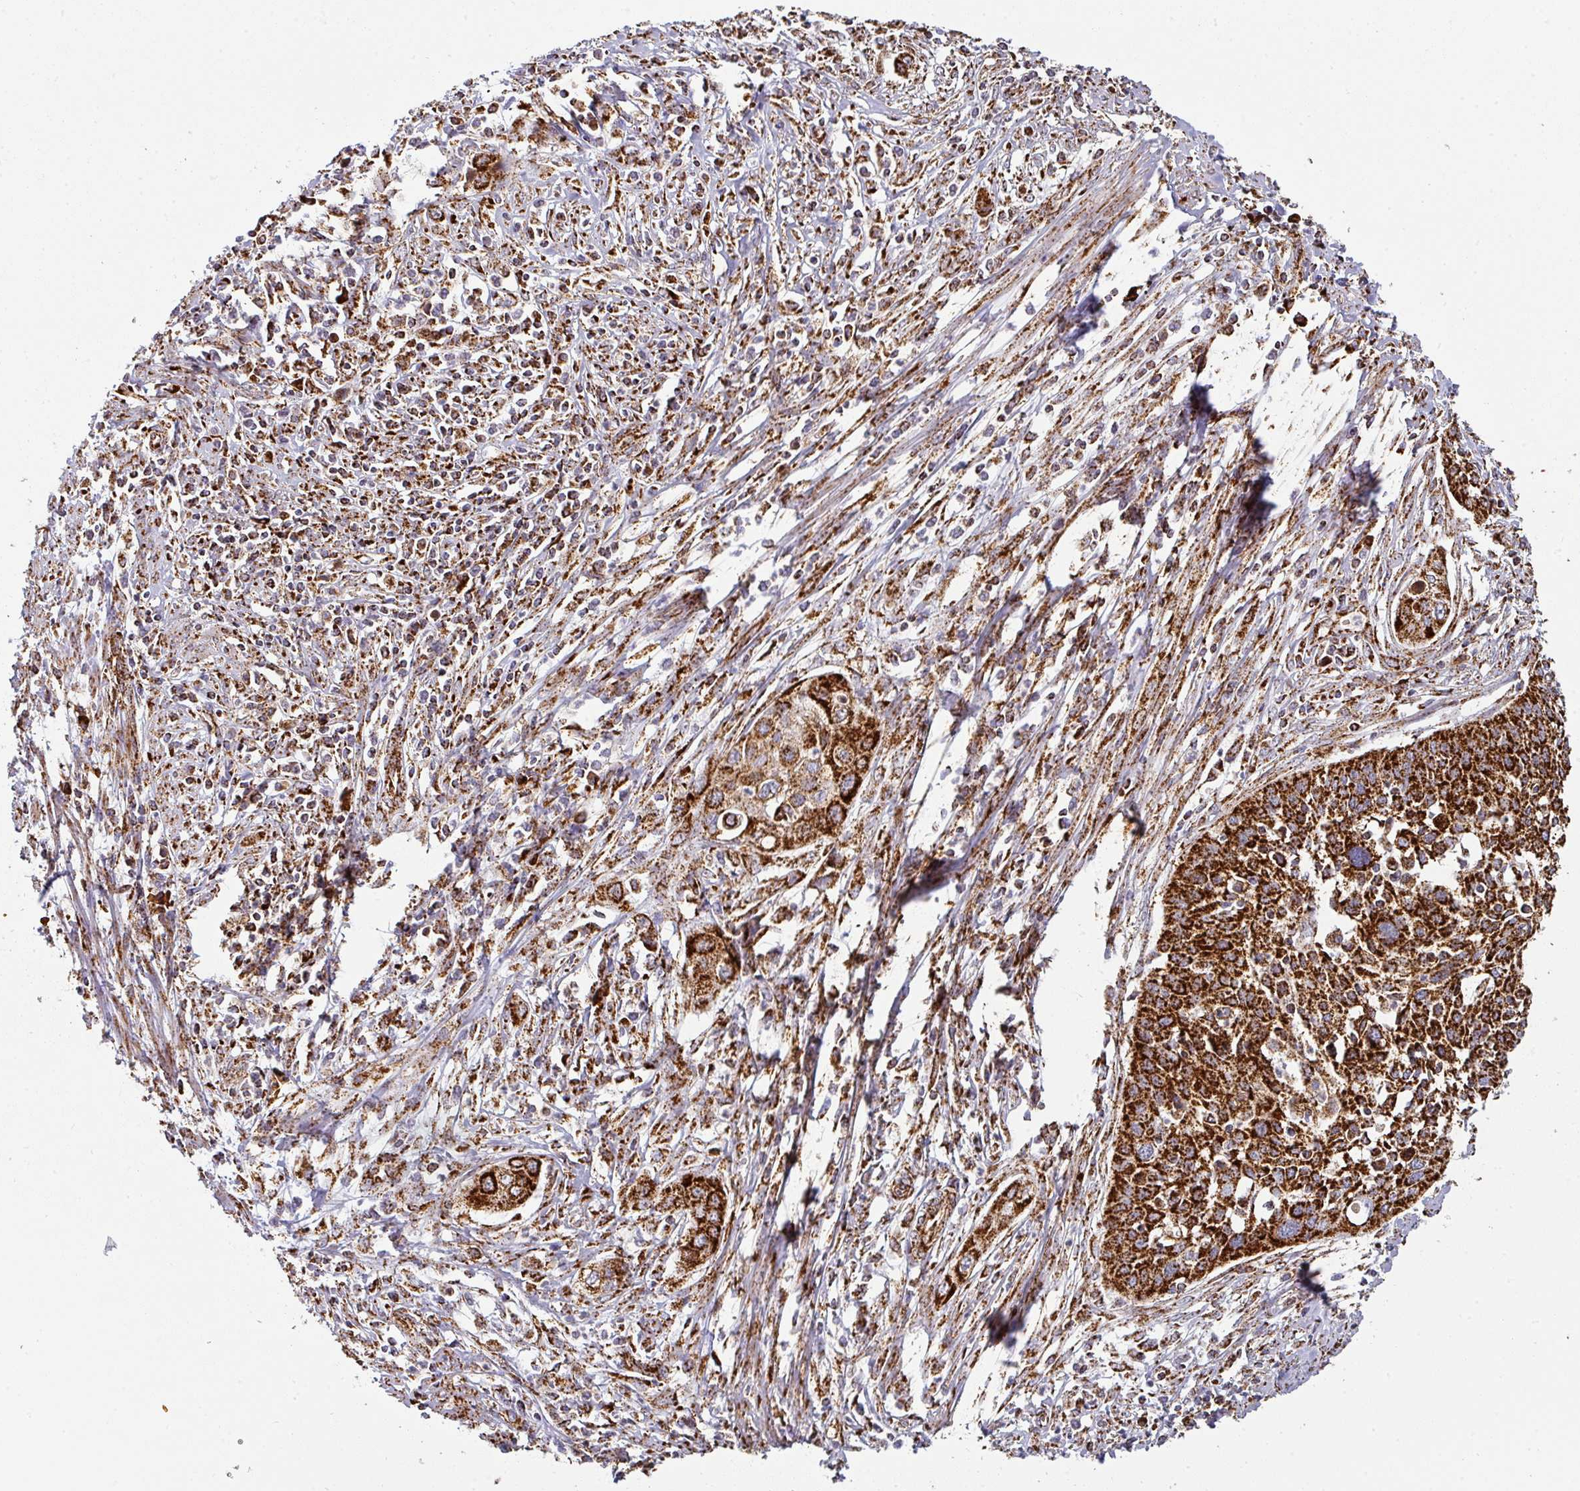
{"staining": {"intensity": "strong", "quantity": ">75%", "location": "cytoplasmic/membranous"}, "tissue": "cervical cancer", "cell_type": "Tumor cells", "image_type": "cancer", "snomed": [{"axis": "morphology", "description": "Squamous cell carcinoma, NOS"}, {"axis": "topography", "description": "Cervix"}], "caption": "Strong cytoplasmic/membranous protein expression is present in about >75% of tumor cells in squamous cell carcinoma (cervical).", "gene": "TRAP1", "patient": {"sex": "female", "age": 34}}